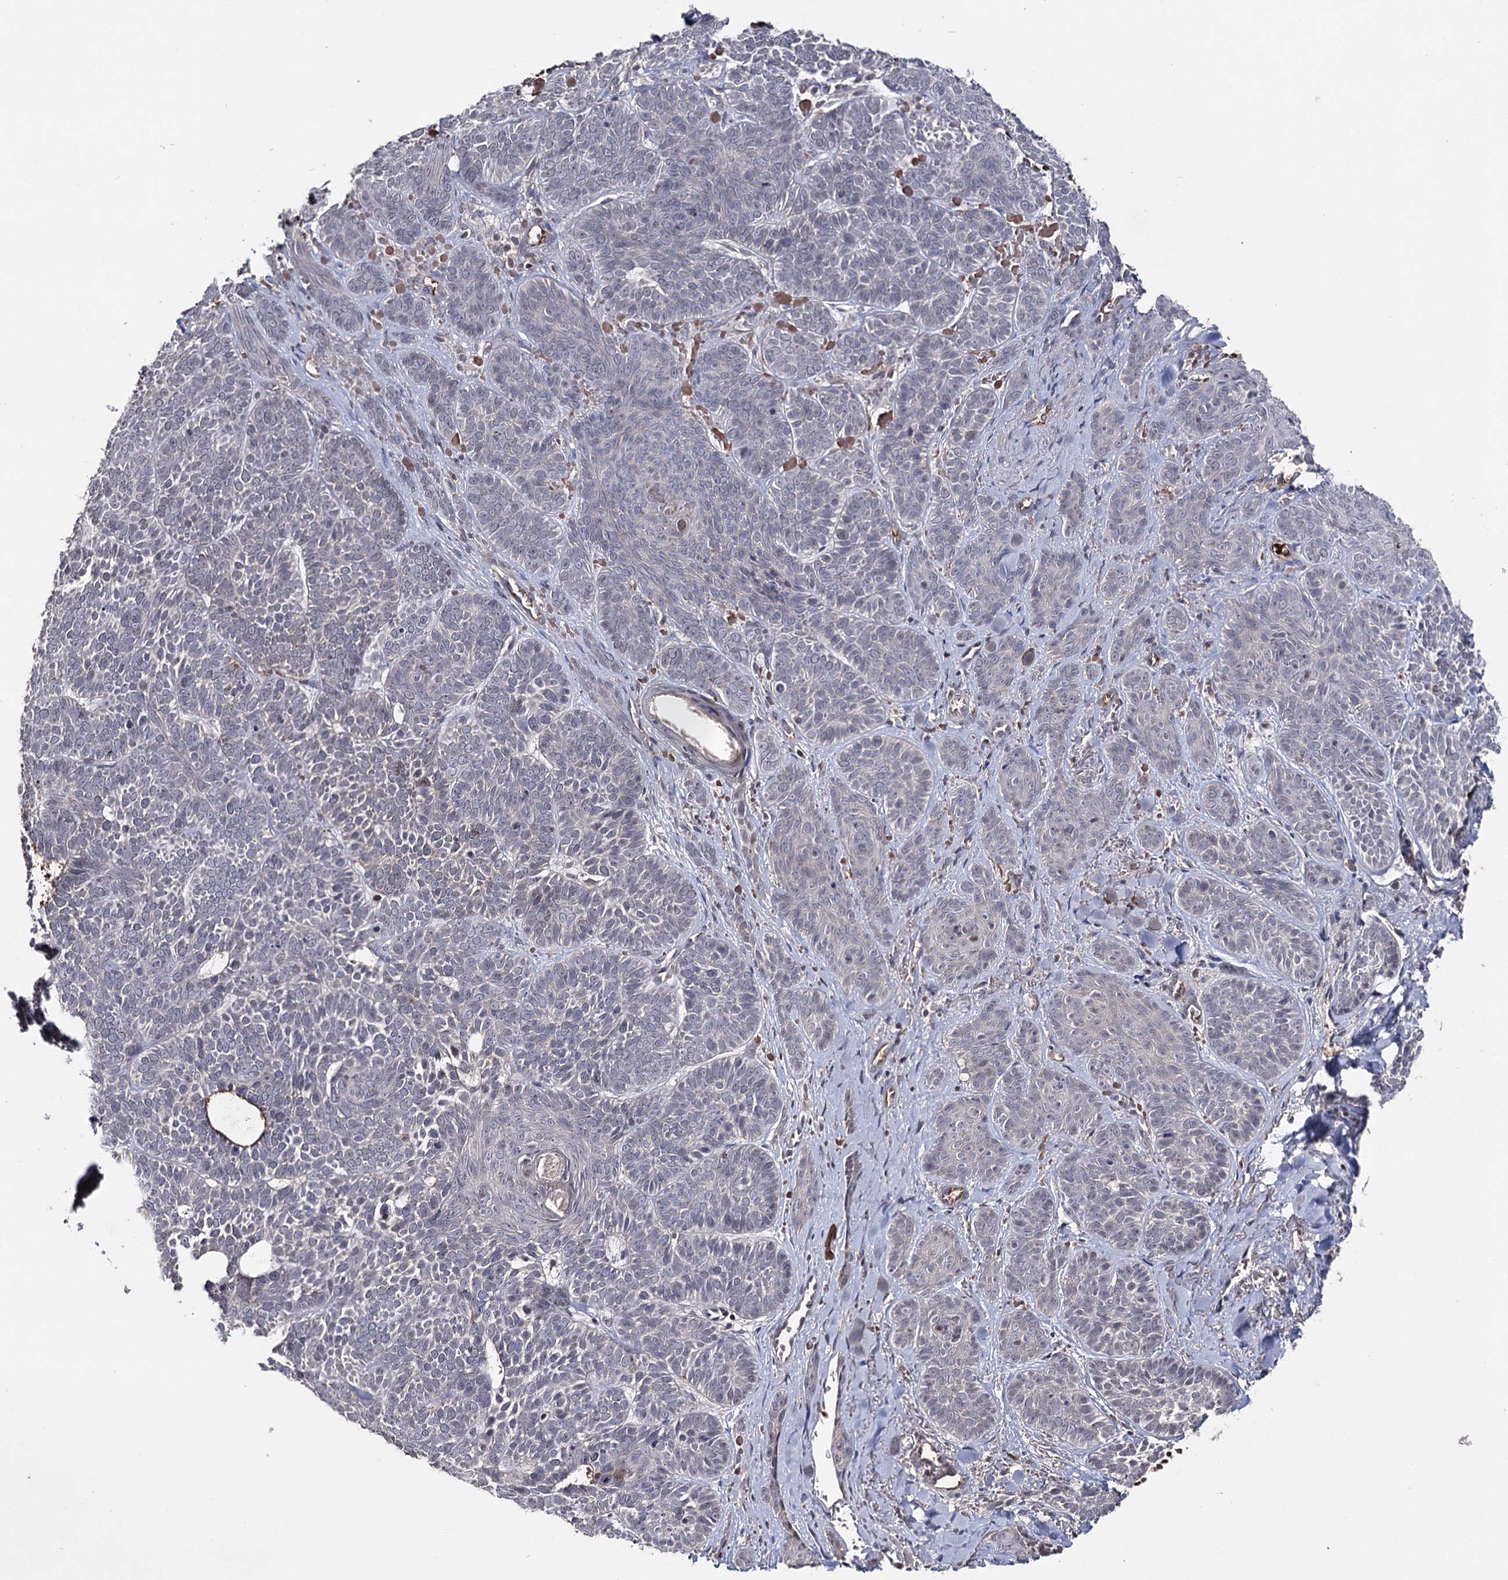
{"staining": {"intensity": "negative", "quantity": "none", "location": "none"}, "tissue": "skin cancer", "cell_type": "Tumor cells", "image_type": "cancer", "snomed": [{"axis": "morphology", "description": "Basal cell carcinoma"}, {"axis": "topography", "description": "Skin"}], "caption": "A high-resolution image shows immunohistochemistry (IHC) staining of skin cancer (basal cell carcinoma), which demonstrates no significant expression in tumor cells.", "gene": "SYNGR3", "patient": {"sex": "male", "age": 85}}